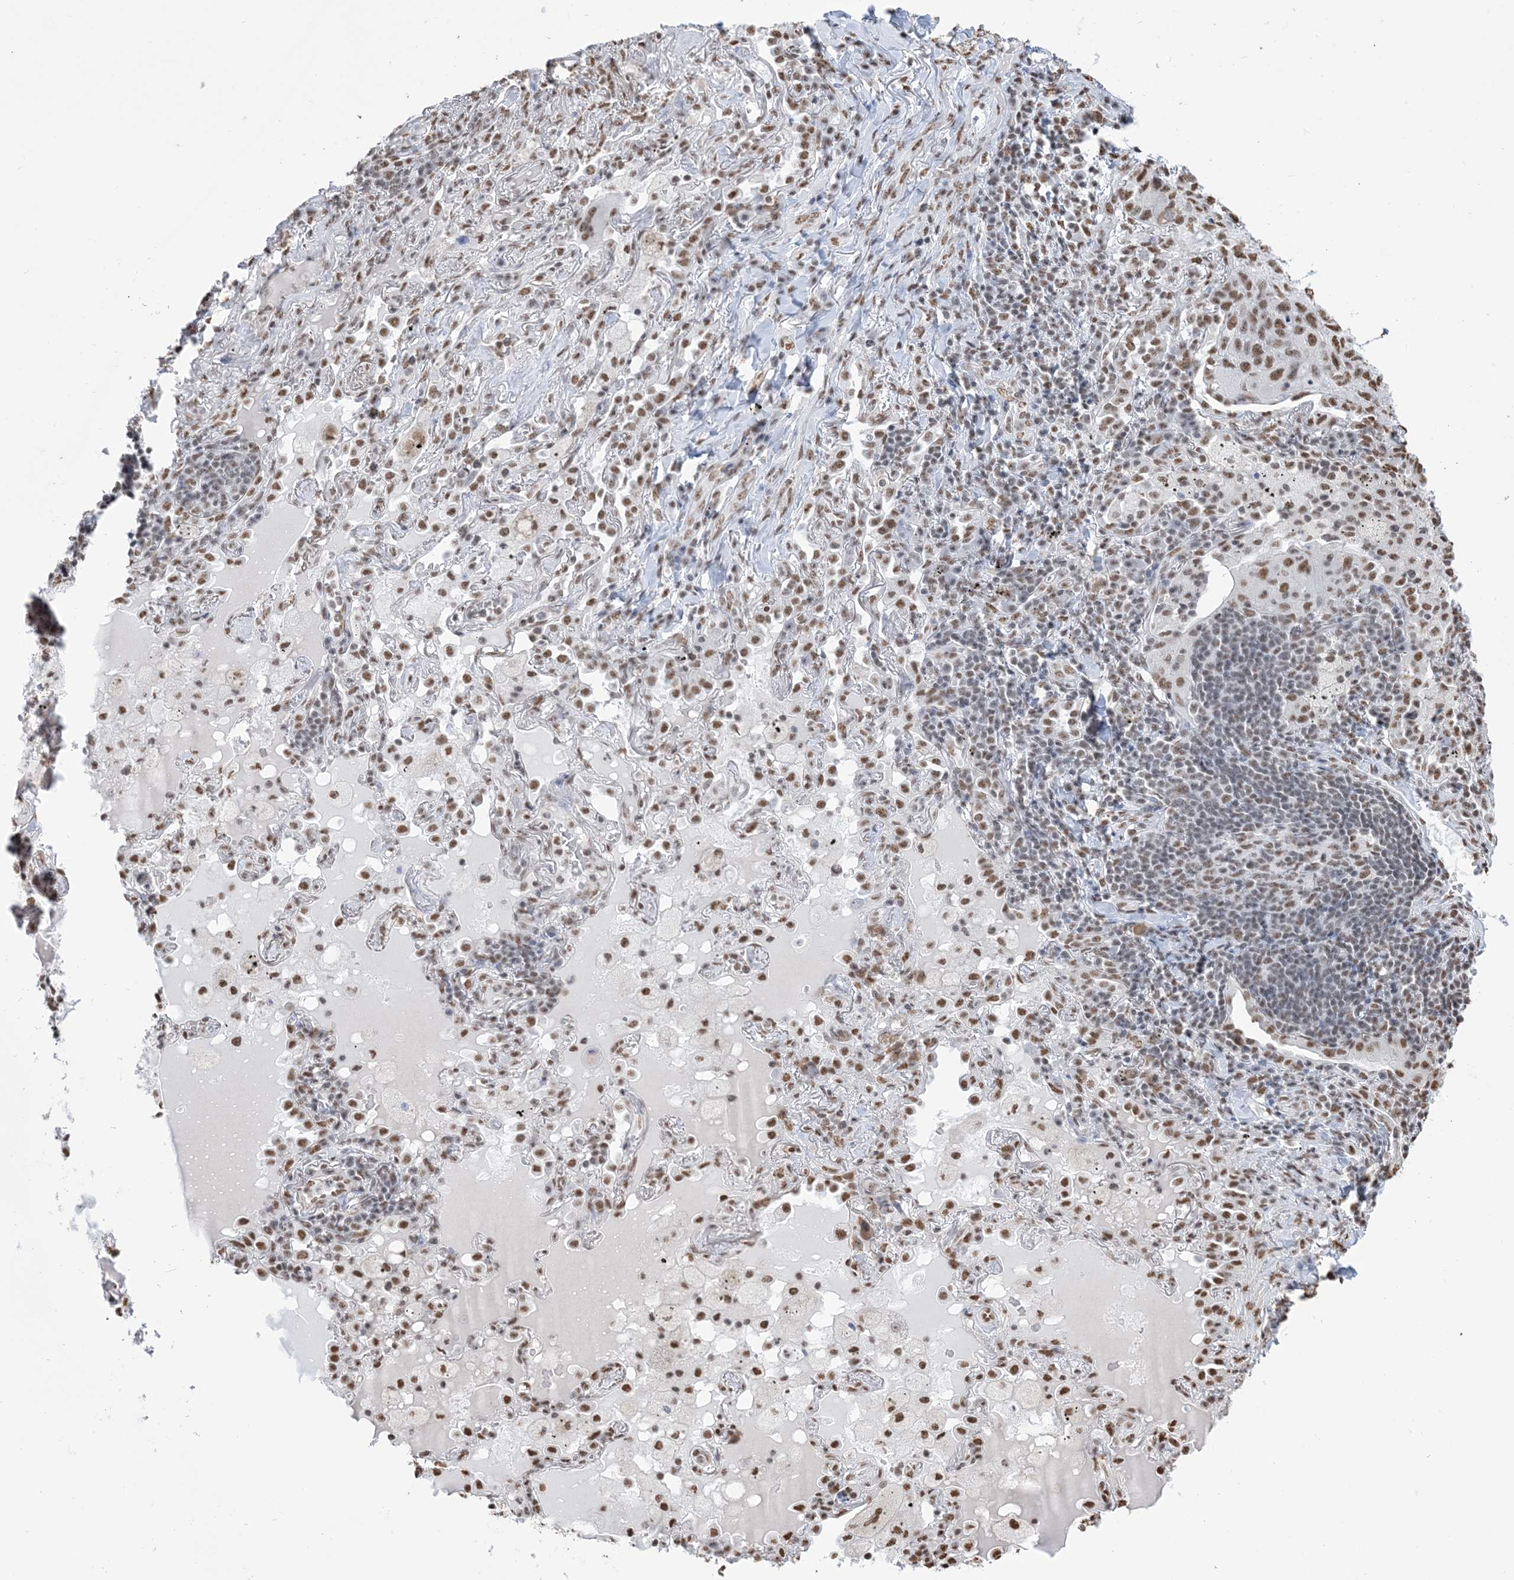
{"staining": {"intensity": "moderate", "quantity": ">75%", "location": "nuclear"}, "tissue": "lung cancer", "cell_type": "Tumor cells", "image_type": "cancer", "snomed": [{"axis": "morphology", "description": "Squamous cell carcinoma, NOS"}, {"axis": "topography", "description": "Lung"}], "caption": "There is medium levels of moderate nuclear expression in tumor cells of lung squamous cell carcinoma, as demonstrated by immunohistochemical staining (brown color).", "gene": "ZNF792", "patient": {"sex": "female", "age": 63}}